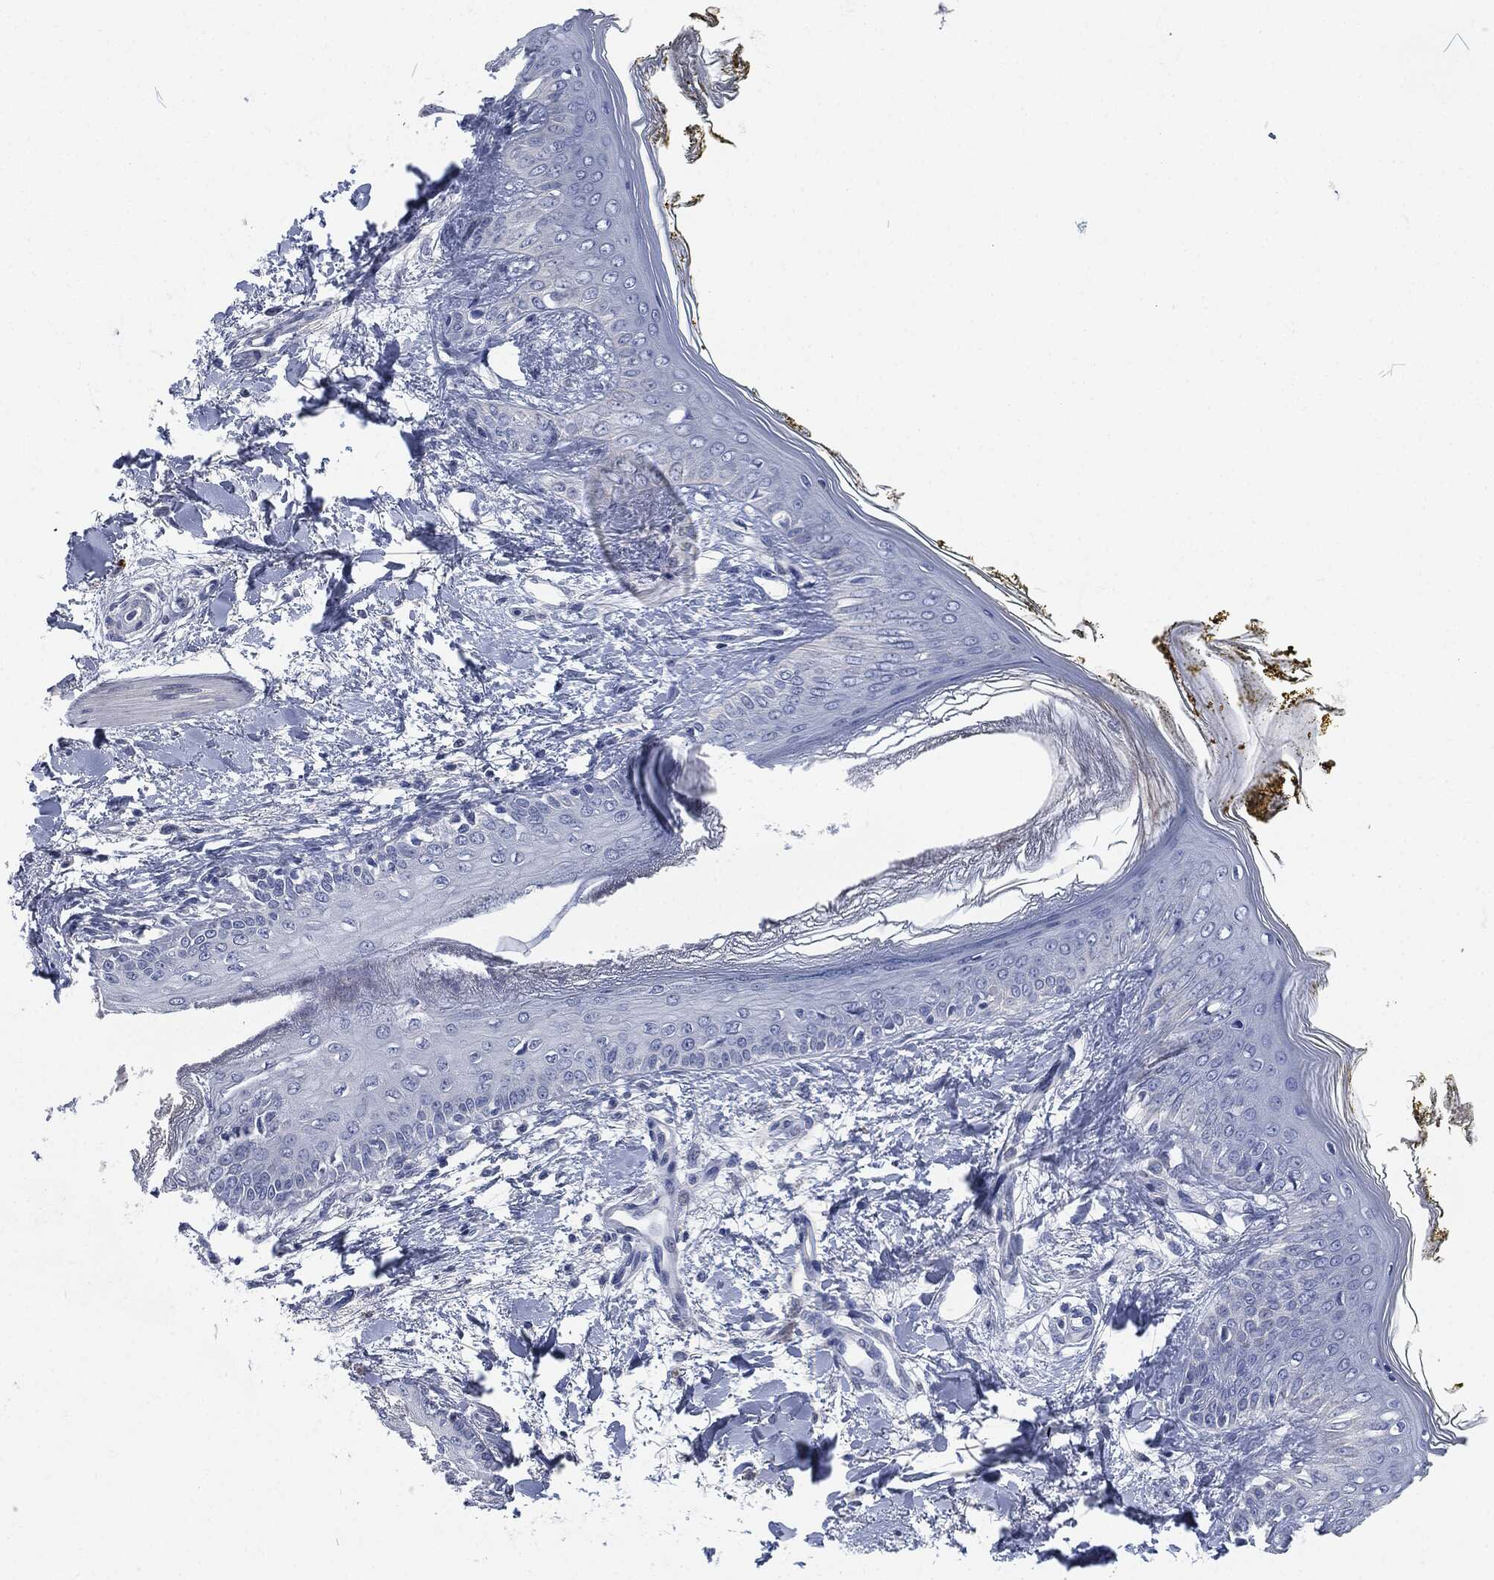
{"staining": {"intensity": "negative", "quantity": "none", "location": "none"}, "tissue": "skin", "cell_type": "Fibroblasts", "image_type": "normal", "snomed": [{"axis": "morphology", "description": "Normal tissue, NOS"}, {"axis": "morphology", "description": "Malignant melanoma, NOS"}, {"axis": "topography", "description": "Skin"}], "caption": "This is a histopathology image of IHC staining of unremarkable skin, which shows no positivity in fibroblasts.", "gene": "MPO", "patient": {"sex": "female", "age": 34}}